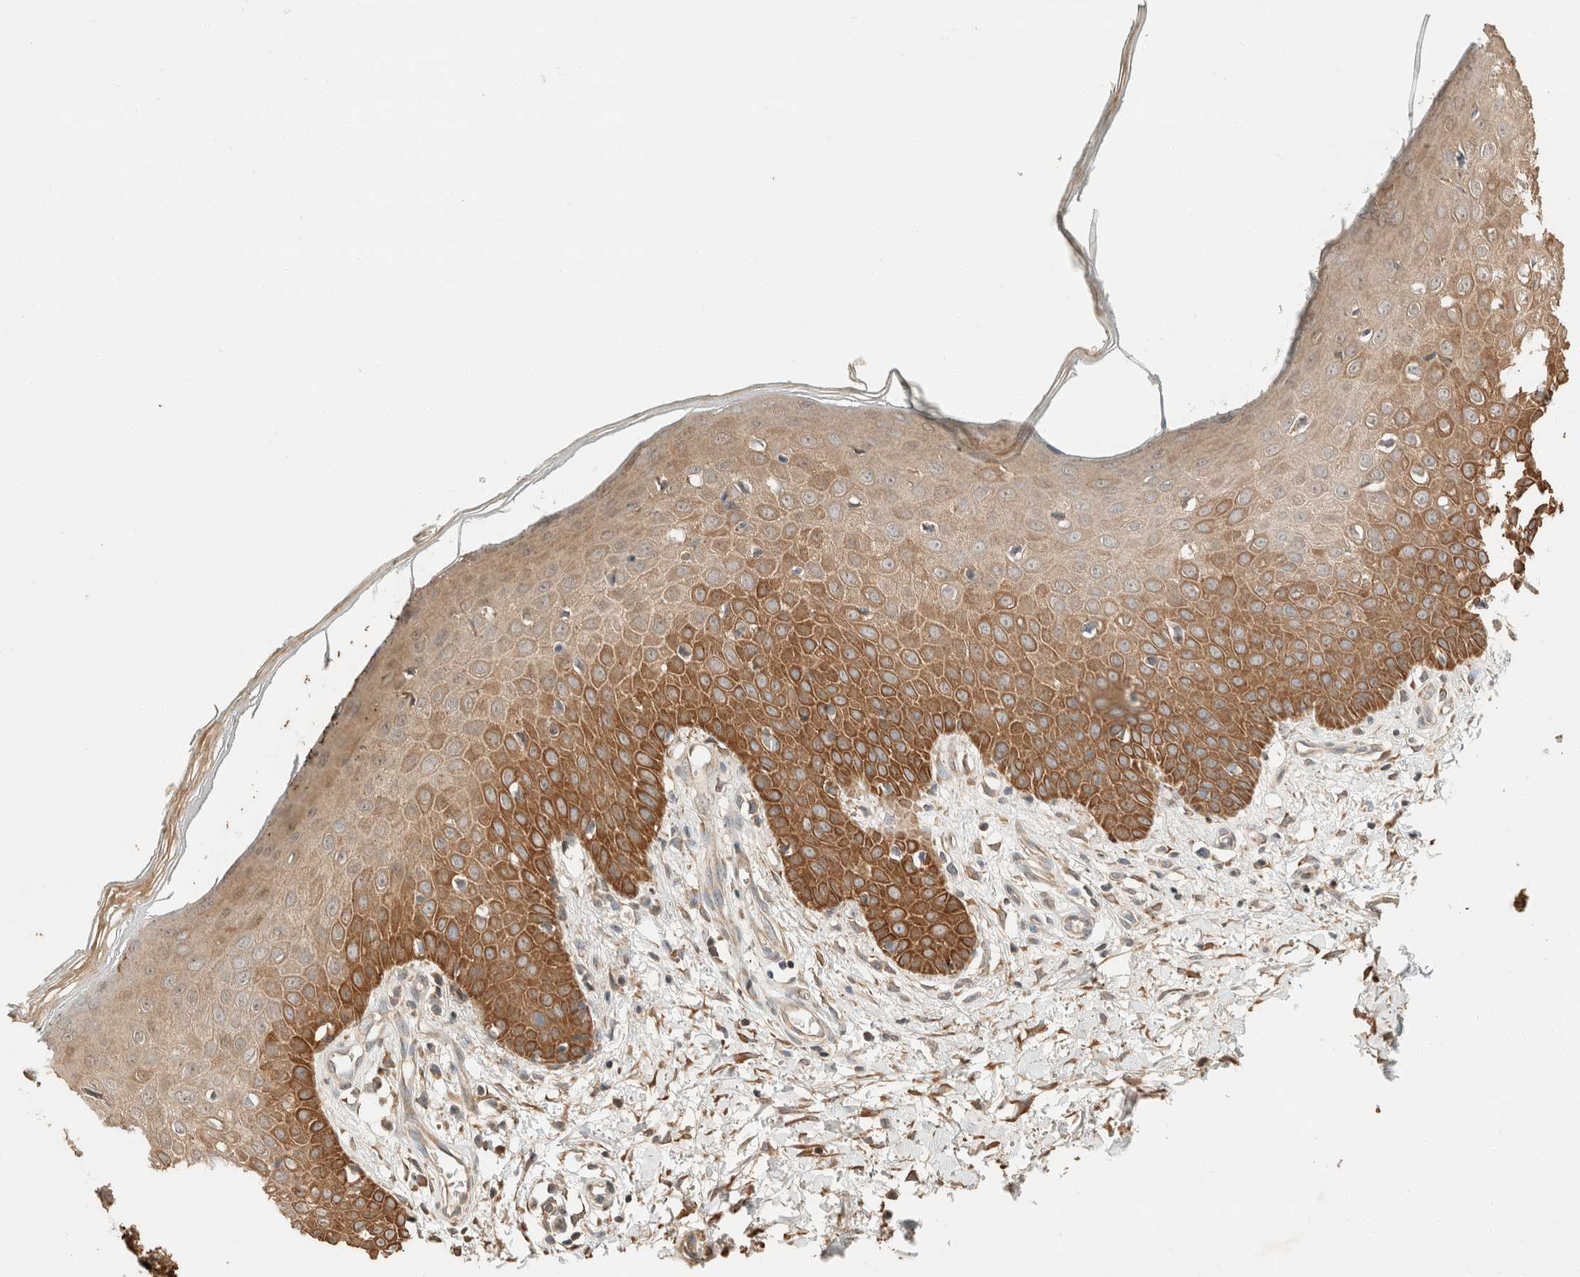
{"staining": {"intensity": "moderate", "quantity": ">75%", "location": "cytoplasmic/membranous"}, "tissue": "skin", "cell_type": "Fibroblasts", "image_type": "normal", "snomed": [{"axis": "morphology", "description": "Normal tissue, NOS"}, {"axis": "morphology", "description": "Inflammation, NOS"}, {"axis": "topography", "description": "Skin"}], "caption": "Immunohistochemistry (DAB (3,3'-diaminobenzidine)) staining of unremarkable skin shows moderate cytoplasmic/membranous protein staining in approximately >75% of fibroblasts. (Stains: DAB in brown, nuclei in blue, Microscopy: brightfield microscopy at high magnification).", "gene": "TUBD1", "patient": {"sex": "female", "age": 44}}